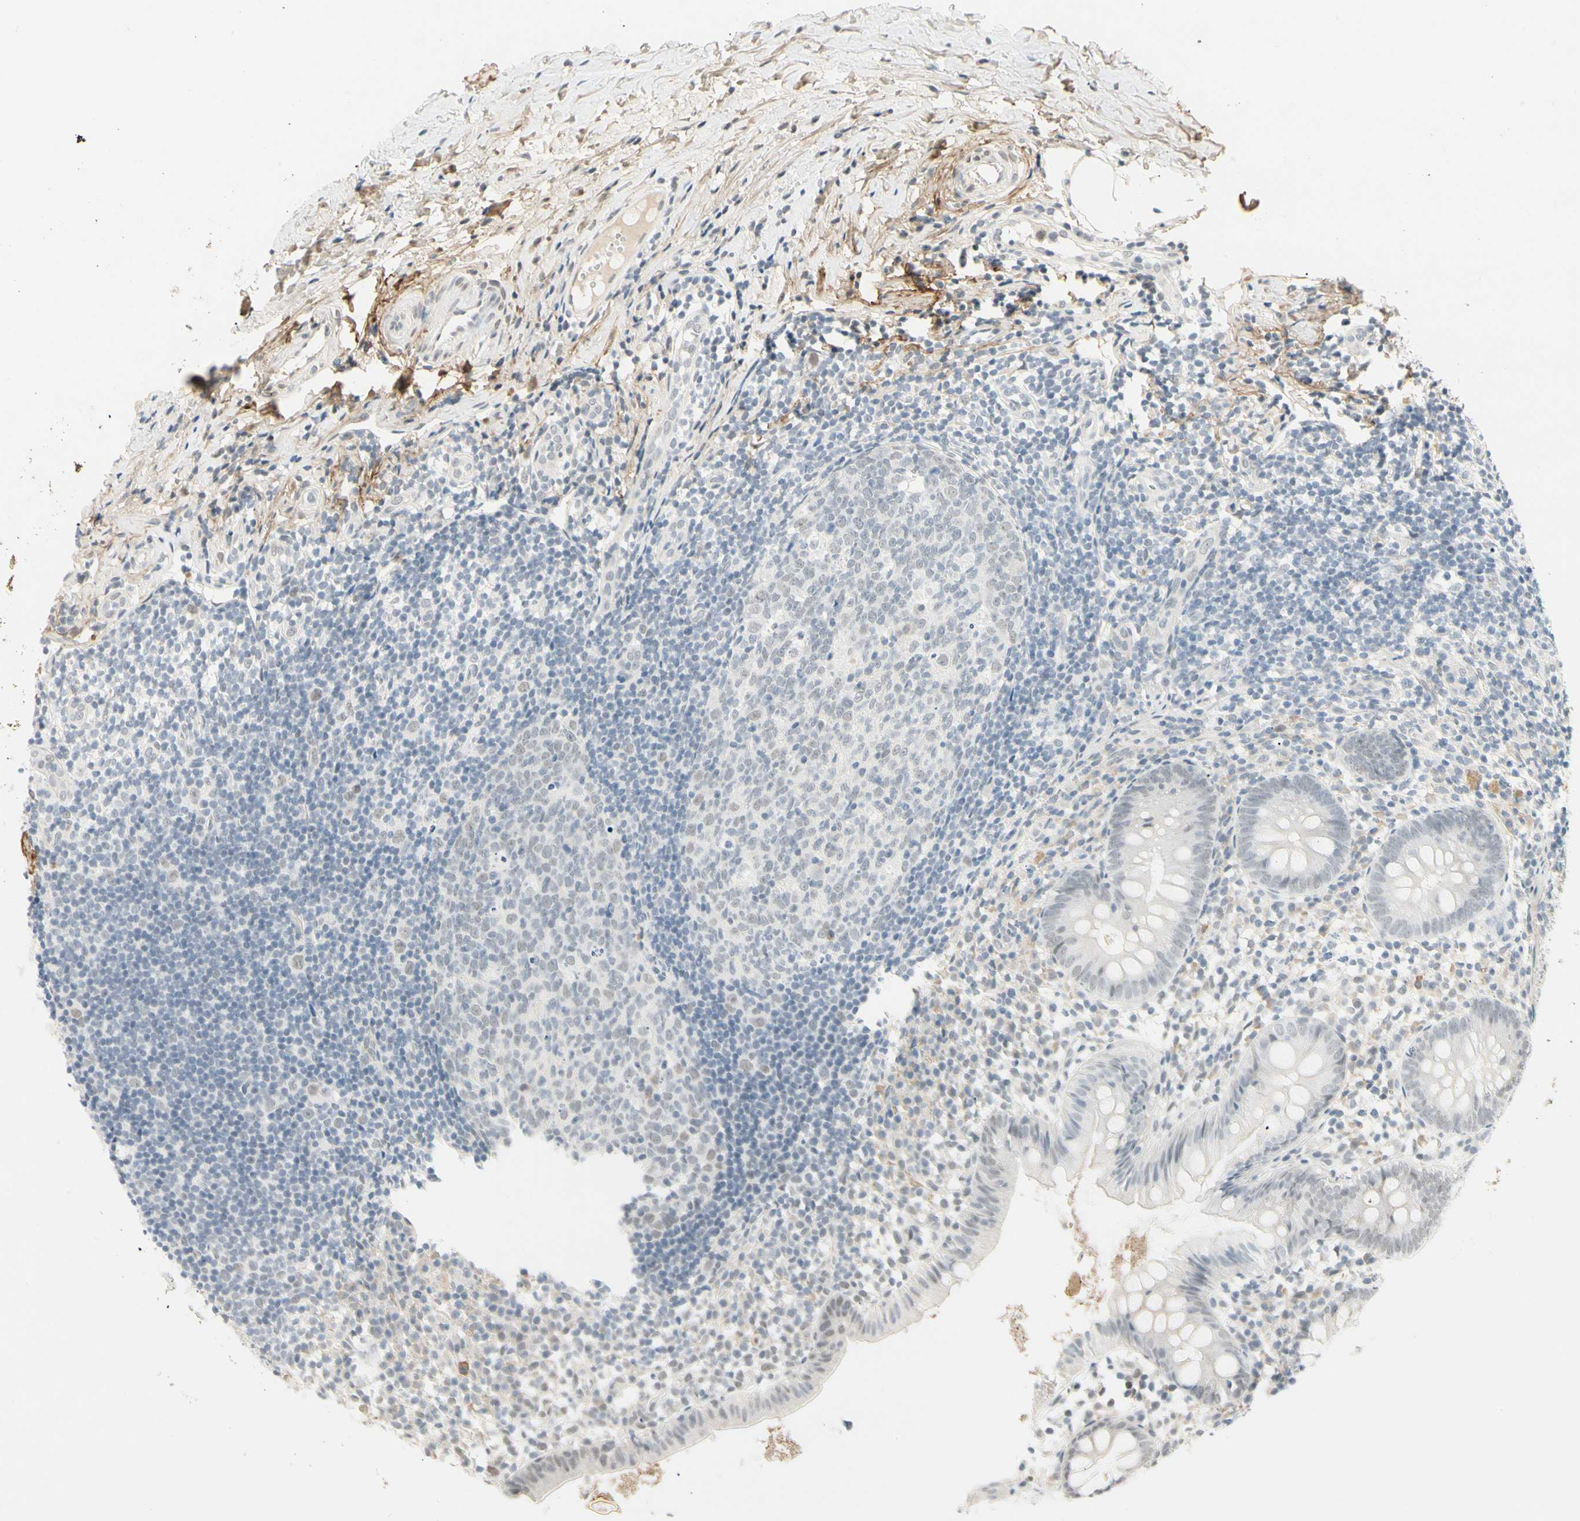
{"staining": {"intensity": "weak", "quantity": "<25%", "location": "nuclear"}, "tissue": "appendix", "cell_type": "Glandular cells", "image_type": "normal", "snomed": [{"axis": "morphology", "description": "Normal tissue, NOS"}, {"axis": "topography", "description": "Appendix"}], "caption": "Glandular cells are negative for brown protein staining in benign appendix. (Immunohistochemistry, brightfield microscopy, high magnification).", "gene": "ASPN", "patient": {"sex": "female", "age": 20}}